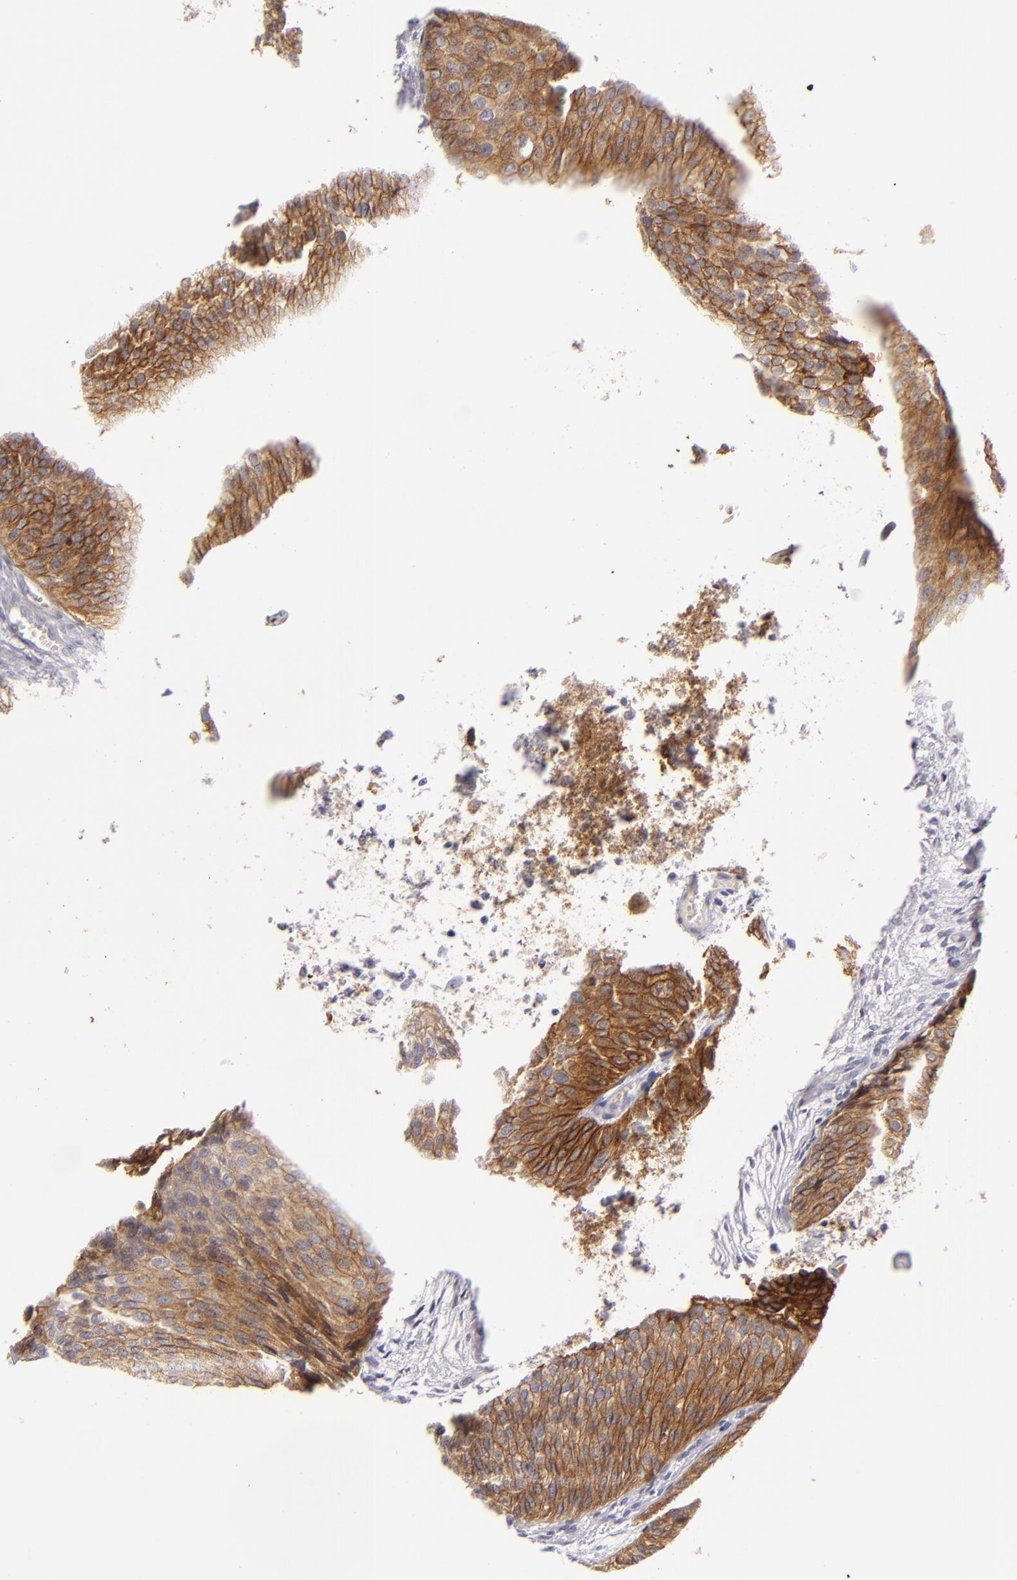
{"staining": {"intensity": "strong", "quantity": ">75%", "location": "cytoplasmic/membranous"}, "tissue": "urothelial cancer", "cell_type": "Tumor cells", "image_type": "cancer", "snomed": [{"axis": "morphology", "description": "Urothelial carcinoma, Low grade"}, {"axis": "topography", "description": "Urinary bladder"}], "caption": "Immunohistochemistry (IHC) micrograph of human low-grade urothelial carcinoma stained for a protein (brown), which demonstrates high levels of strong cytoplasmic/membranous positivity in about >75% of tumor cells.", "gene": "JUP", "patient": {"sex": "male", "age": 84}}